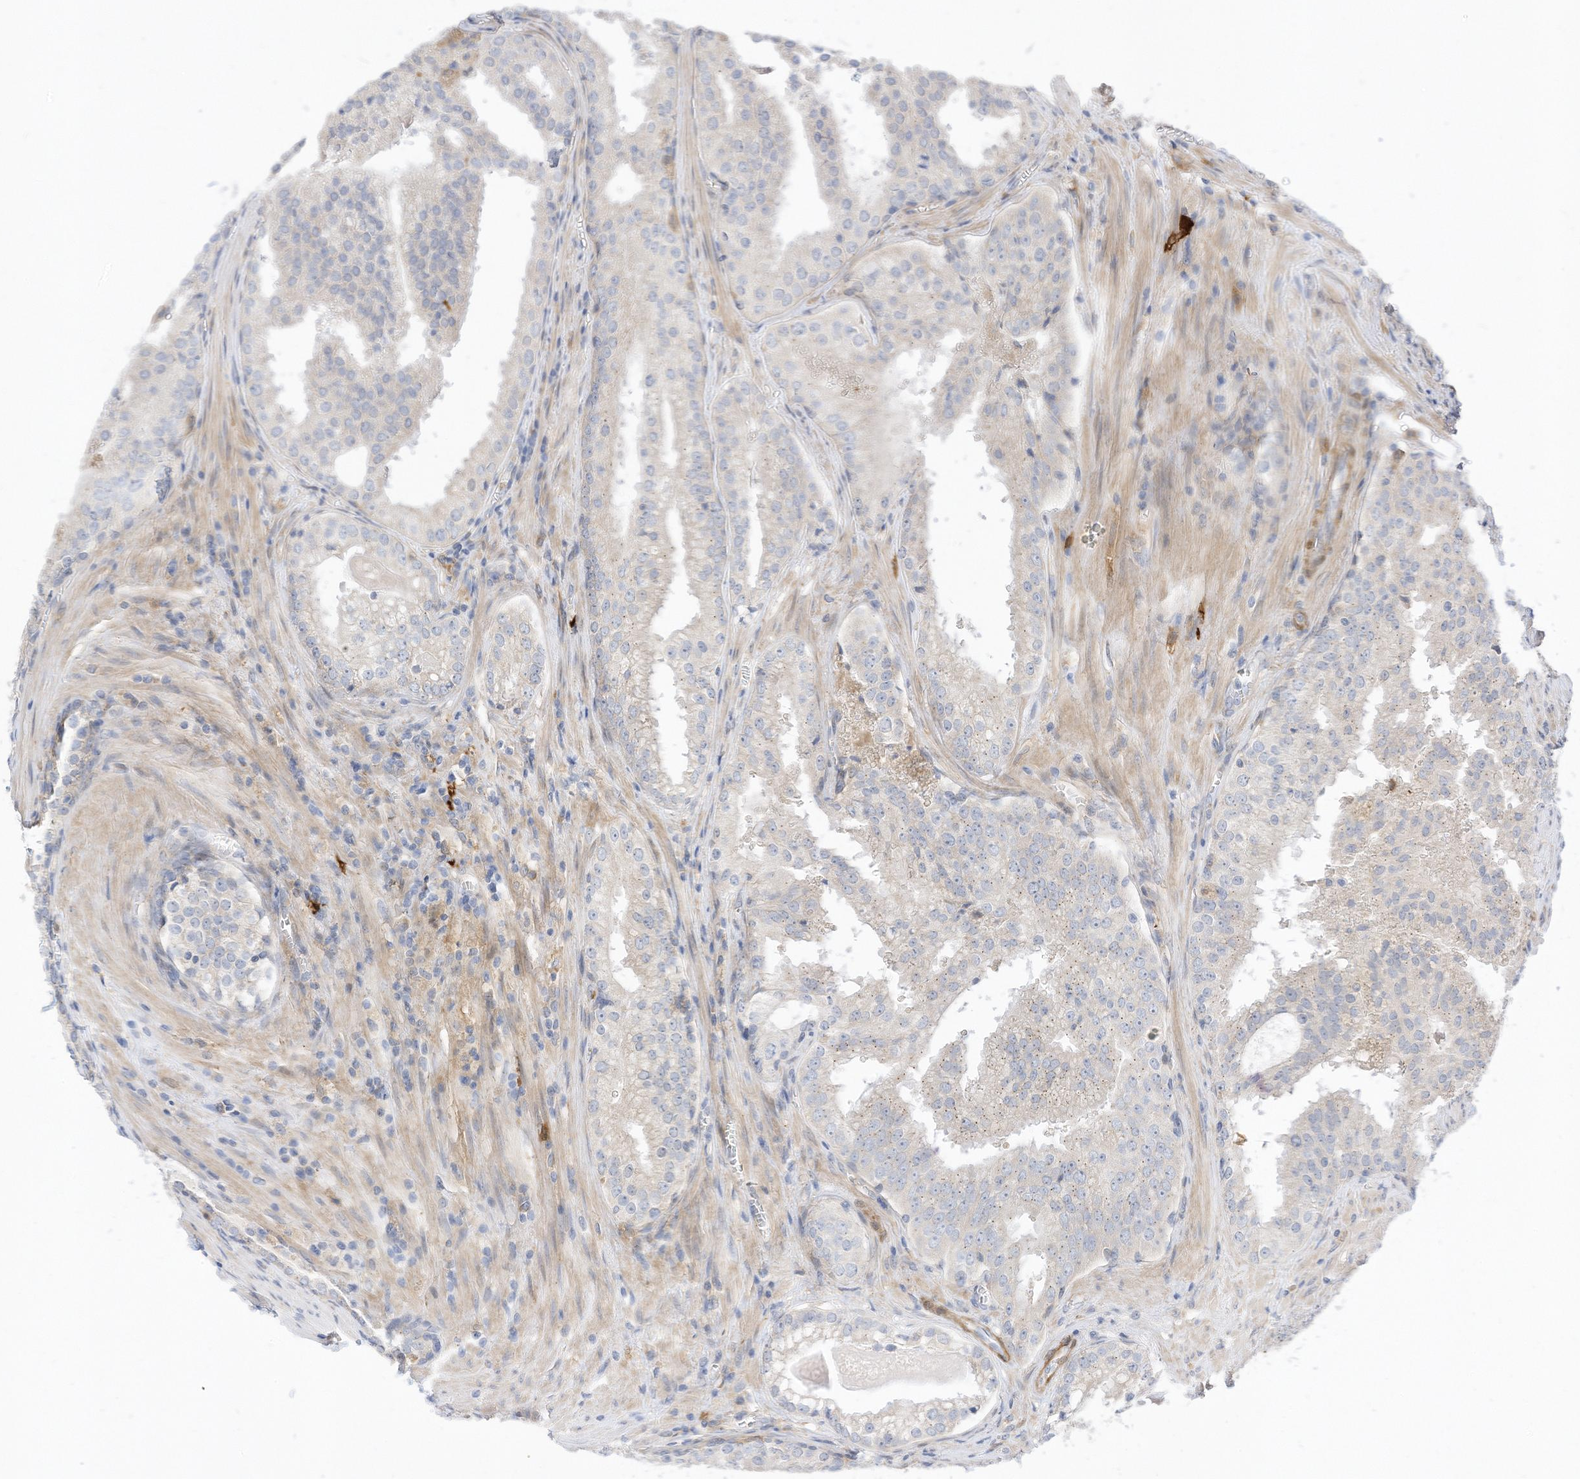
{"staining": {"intensity": "negative", "quantity": "none", "location": "none"}, "tissue": "prostate cancer", "cell_type": "Tumor cells", "image_type": "cancer", "snomed": [{"axis": "morphology", "description": "Adenocarcinoma, High grade"}, {"axis": "topography", "description": "Prostate"}], "caption": "Immunohistochemical staining of prostate high-grade adenocarcinoma shows no significant staining in tumor cells.", "gene": "ATP13A1", "patient": {"sex": "male", "age": 68}}